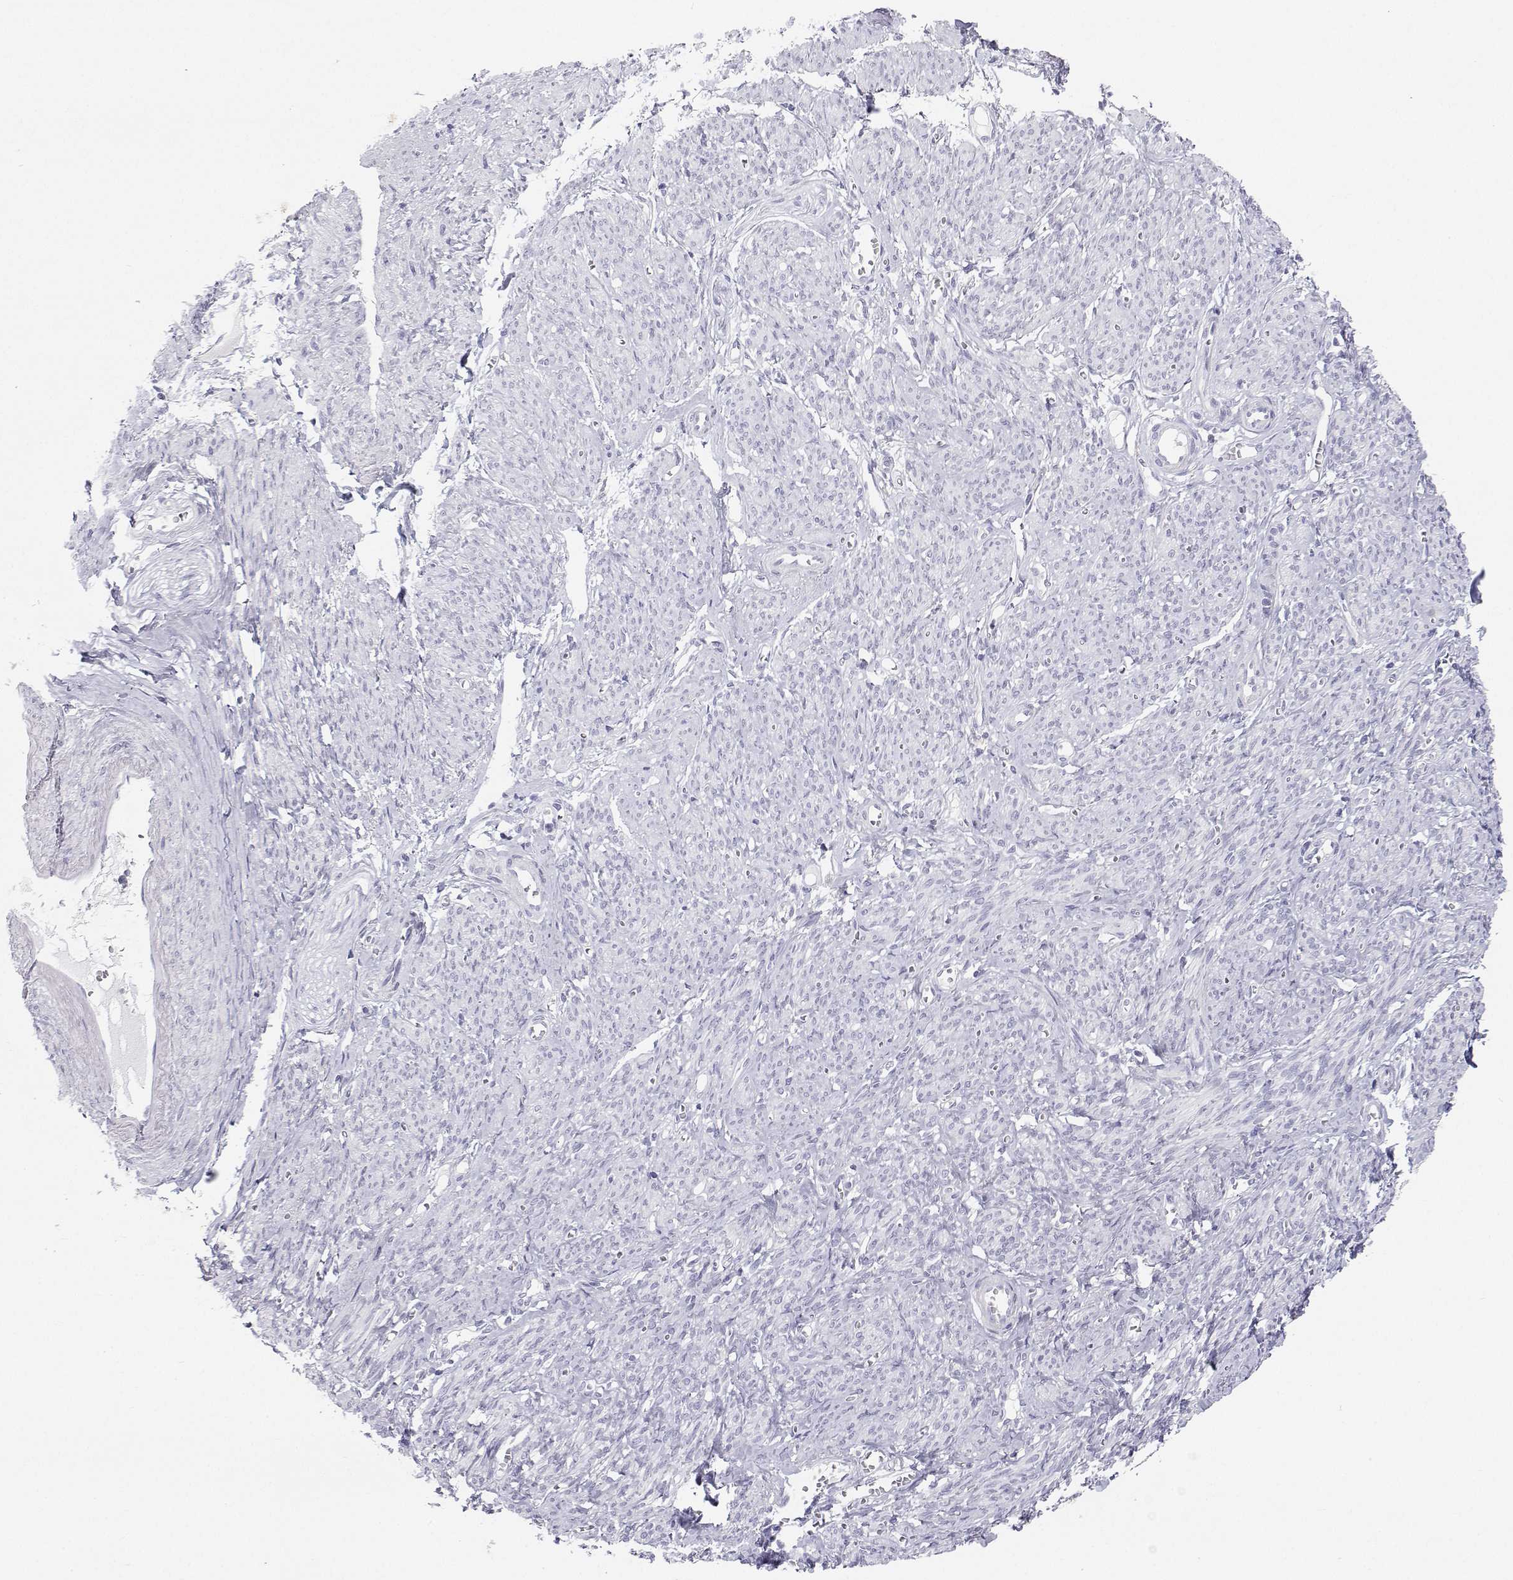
{"staining": {"intensity": "negative", "quantity": "none", "location": "none"}, "tissue": "smooth muscle", "cell_type": "Smooth muscle cells", "image_type": "normal", "snomed": [{"axis": "morphology", "description": "Normal tissue, NOS"}, {"axis": "topography", "description": "Smooth muscle"}], "caption": "Immunohistochemistry (IHC) histopathology image of benign human smooth muscle stained for a protein (brown), which demonstrates no staining in smooth muscle cells. Brightfield microscopy of immunohistochemistry stained with DAB (brown) and hematoxylin (blue), captured at high magnification.", "gene": "TTN", "patient": {"sex": "female", "age": 65}}